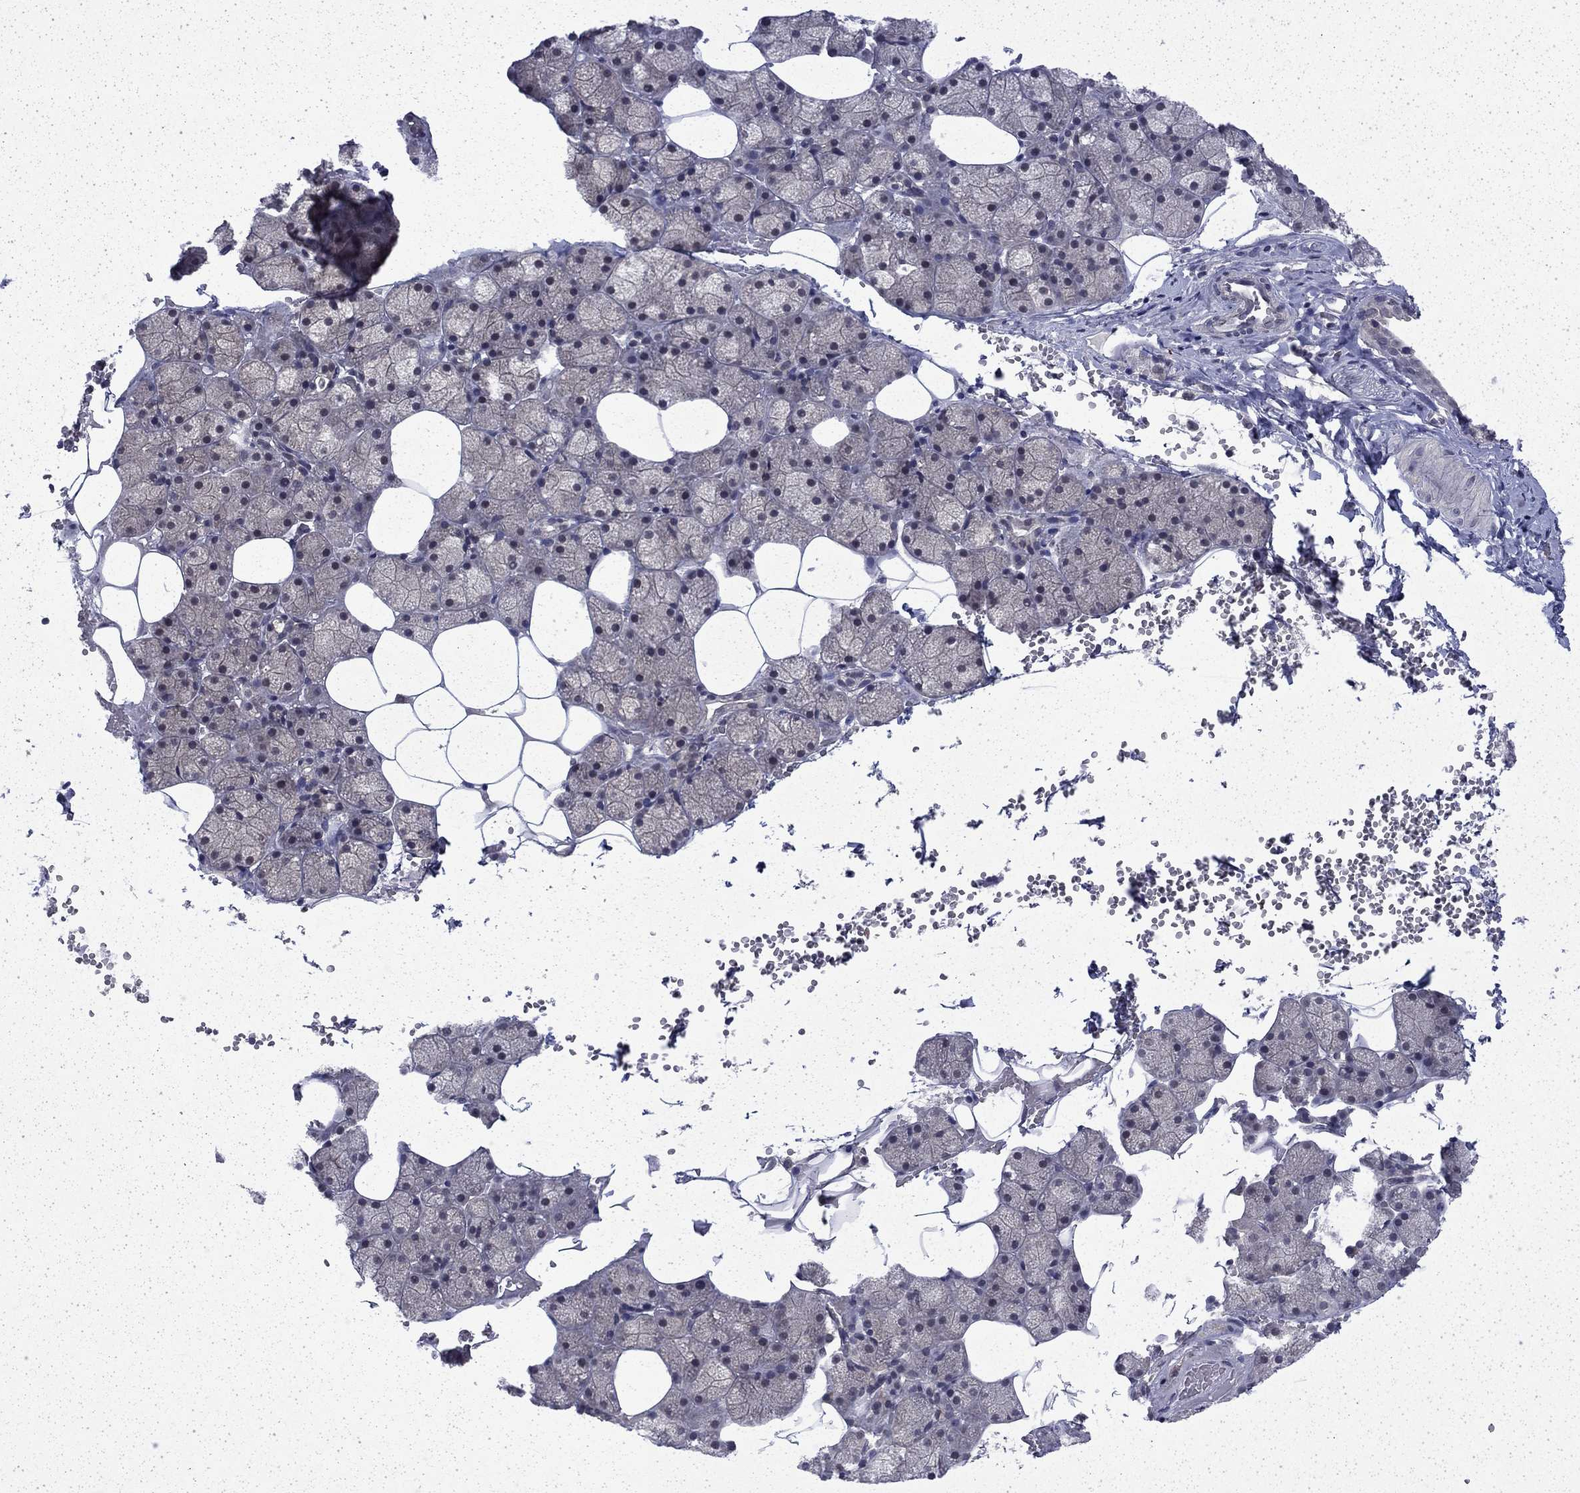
{"staining": {"intensity": "negative", "quantity": "none", "location": "none"}, "tissue": "salivary gland", "cell_type": "Glandular cells", "image_type": "normal", "snomed": [{"axis": "morphology", "description": "Normal tissue, NOS"}, {"axis": "topography", "description": "Salivary gland"}], "caption": "Human salivary gland stained for a protein using IHC exhibits no positivity in glandular cells.", "gene": "CHAT", "patient": {"sex": "male", "age": 38}}